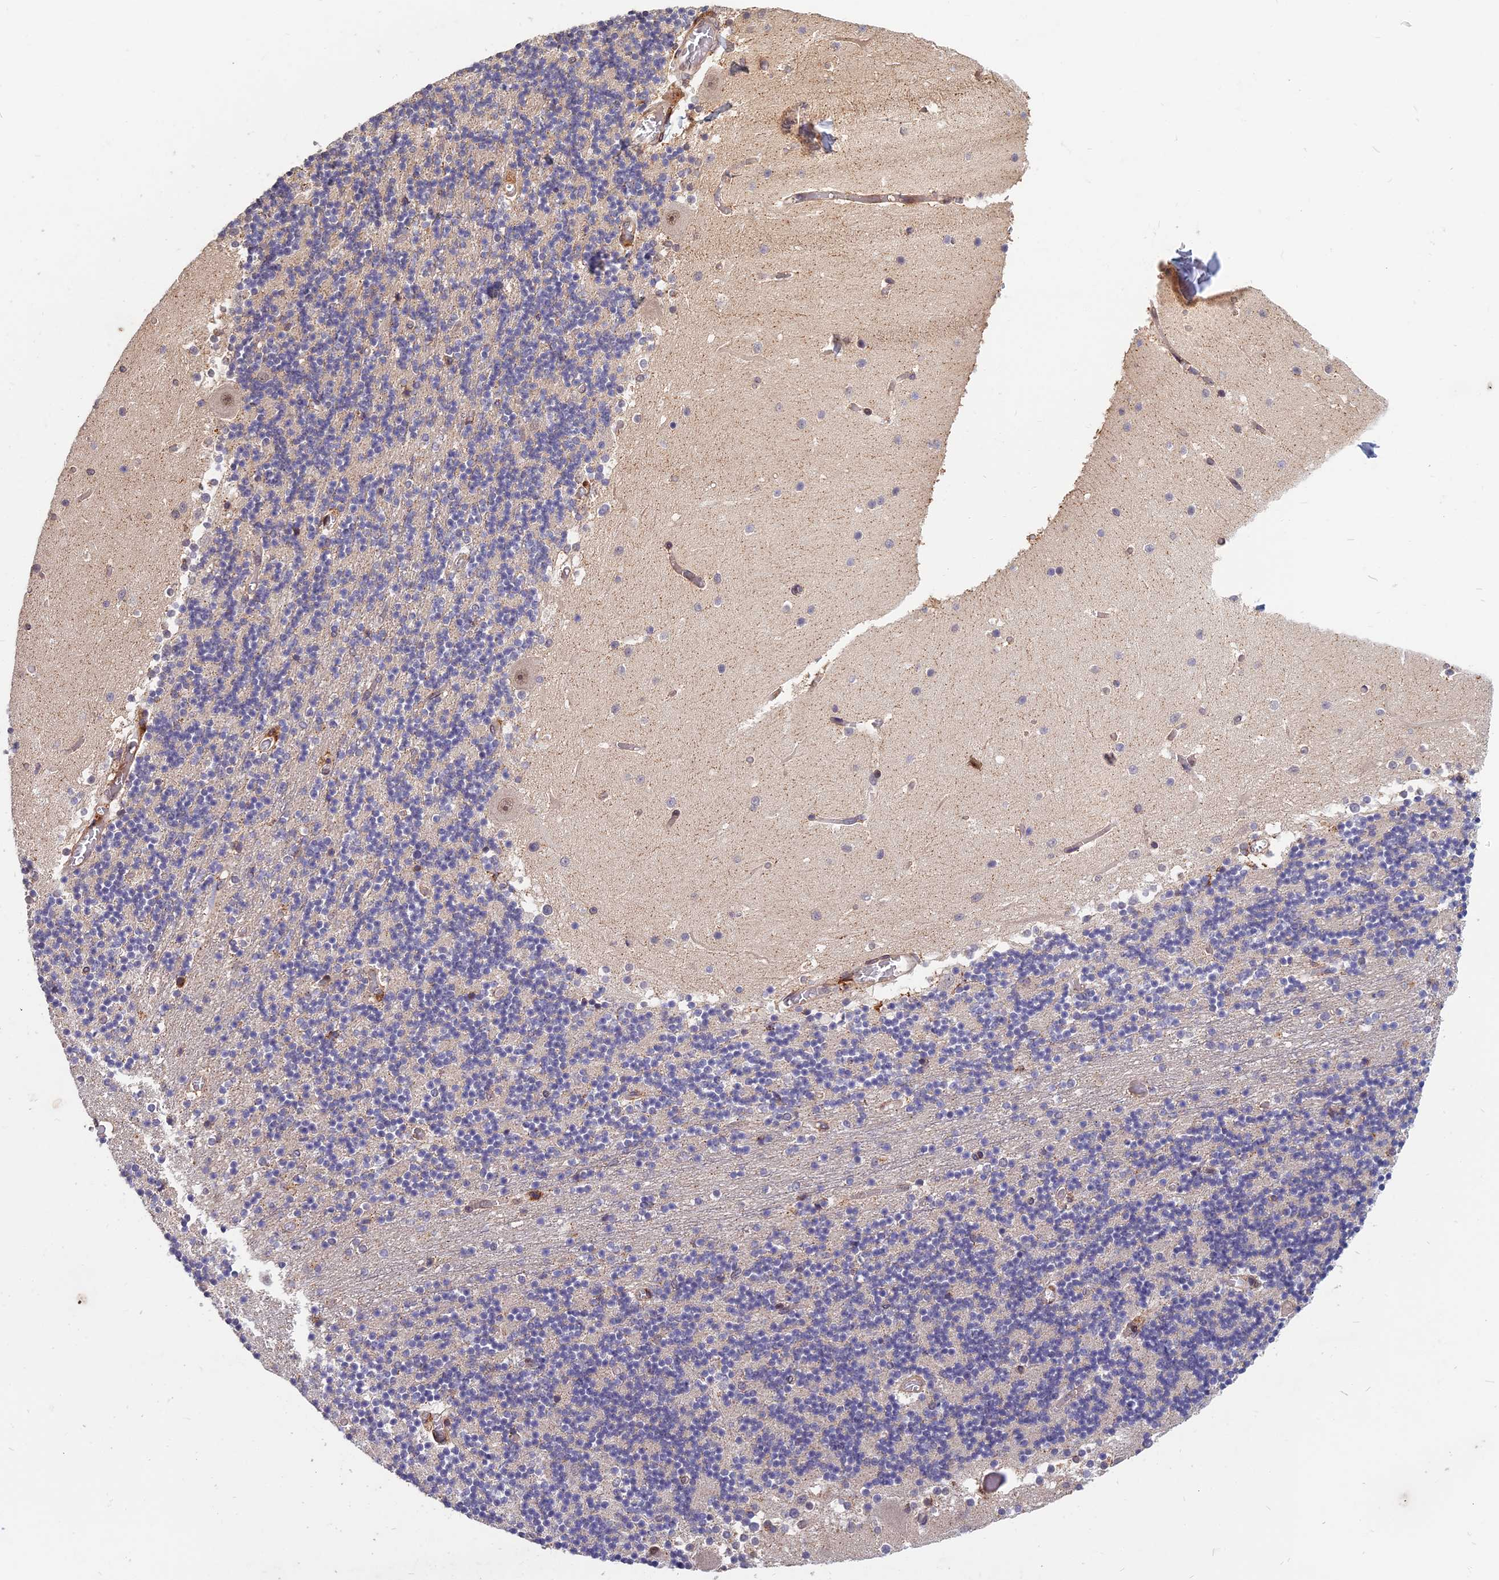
{"staining": {"intensity": "negative", "quantity": "none", "location": "none"}, "tissue": "cerebellum", "cell_type": "Cells in granular layer", "image_type": "normal", "snomed": [{"axis": "morphology", "description": "Normal tissue, NOS"}, {"axis": "topography", "description": "Cerebellum"}], "caption": "This histopathology image is of unremarkable cerebellum stained with immunohistochemistry to label a protein in brown with the nuclei are counter-stained blue. There is no expression in cells in granular layer. (Stains: DAB (3,3'-diaminobenzidine) IHC with hematoxylin counter stain, Microscopy: brightfield microscopy at high magnification).", "gene": "SPG11", "patient": {"sex": "female", "age": 28}}